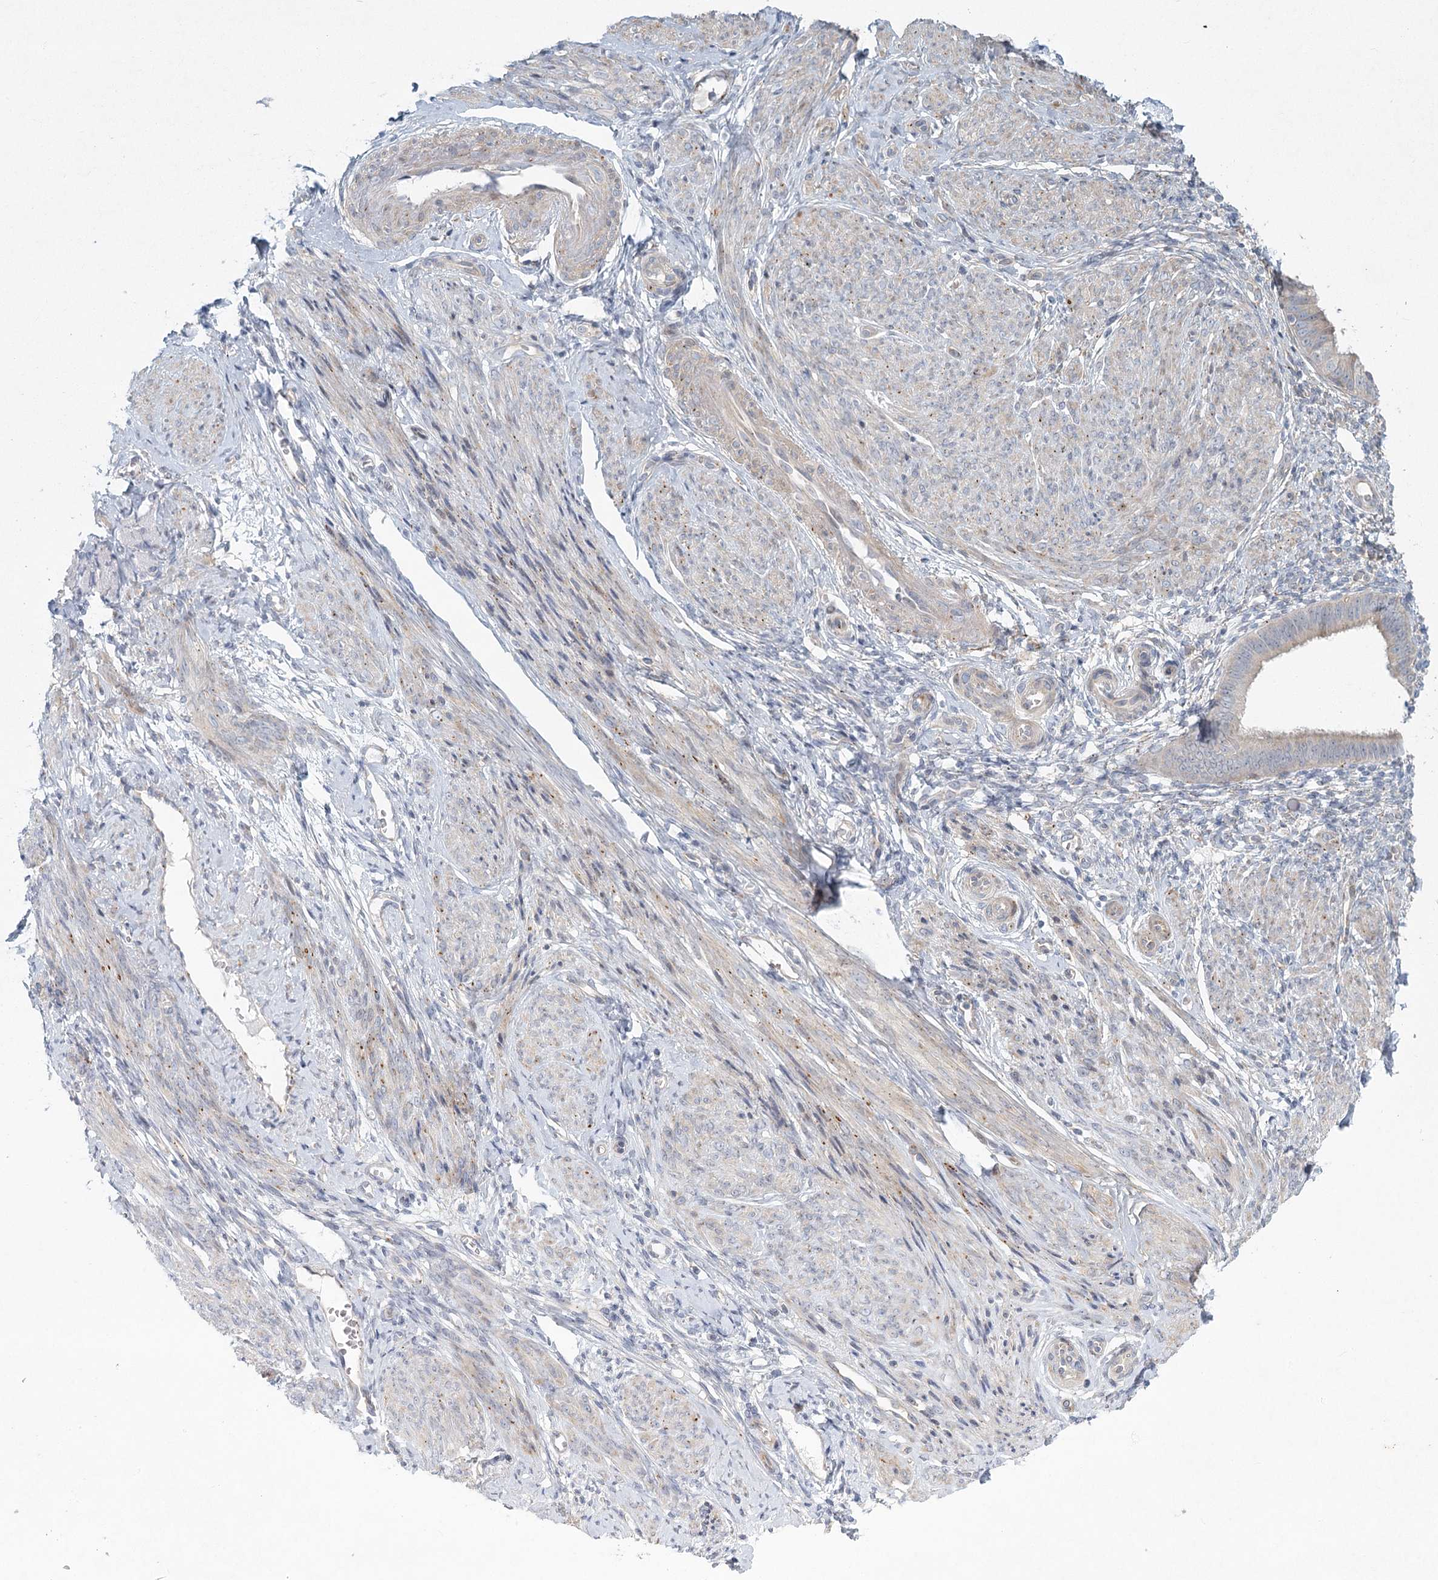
{"staining": {"intensity": "negative", "quantity": "none", "location": "none"}, "tissue": "endometrium", "cell_type": "Cells in endometrial stroma", "image_type": "normal", "snomed": [{"axis": "morphology", "description": "Normal tissue, NOS"}, {"axis": "topography", "description": "Uterus"}, {"axis": "topography", "description": "Endometrium"}], "caption": "This is a photomicrograph of immunohistochemistry (IHC) staining of normal endometrium, which shows no expression in cells in endometrial stroma. (DAB (3,3'-diaminobenzidine) immunohistochemistry visualized using brightfield microscopy, high magnification).", "gene": "FAM110C", "patient": {"sex": "female", "age": 48}}